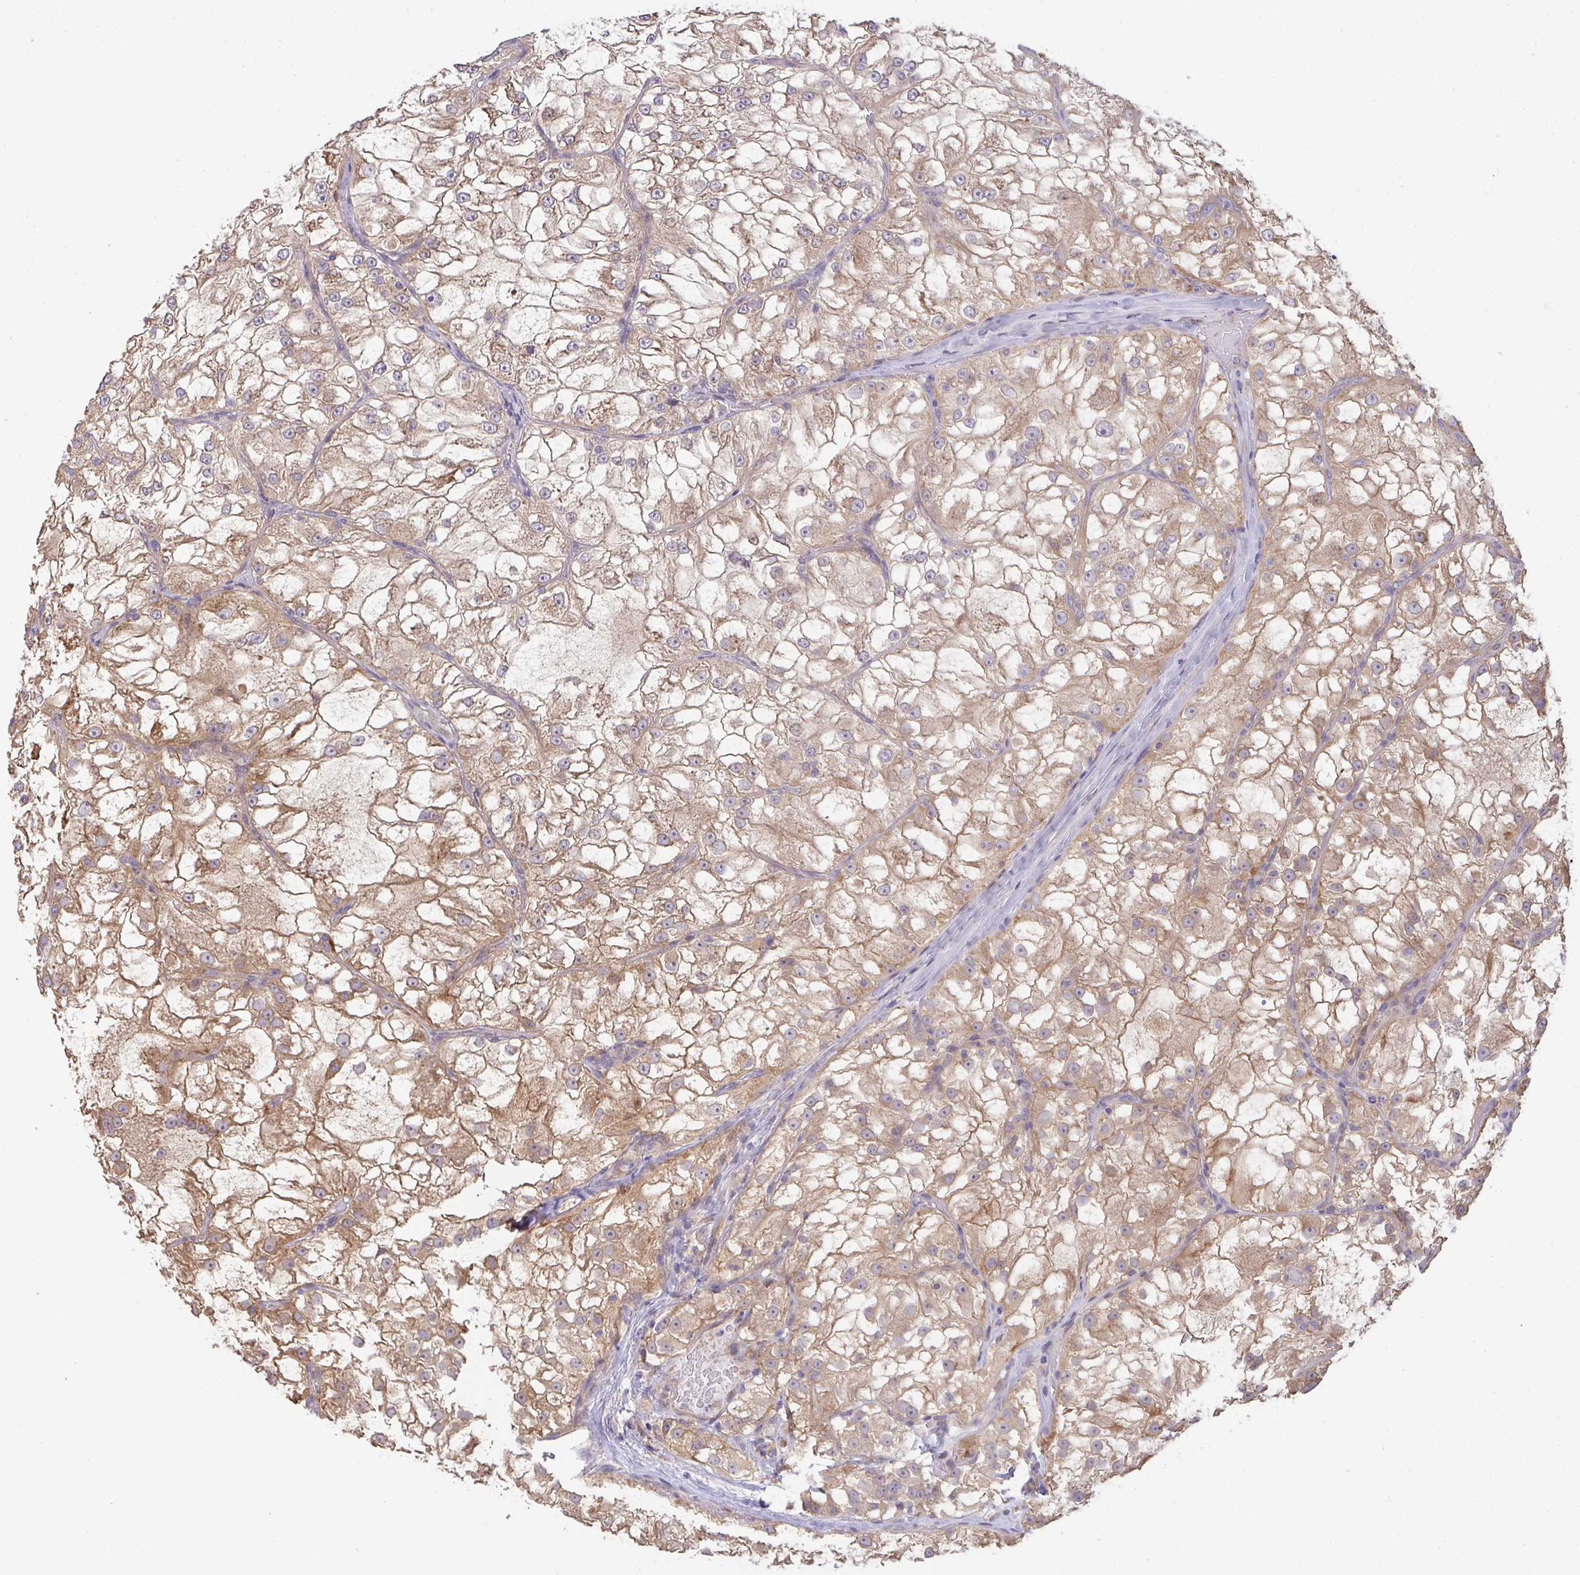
{"staining": {"intensity": "moderate", "quantity": ">75%", "location": "cytoplasmic/membranous"}, "tissue": "renal cancer", "cell_type": "Tumor cells", "image_type": "cancer", "snomed": [{"axis": "morphology", "description": "Adenocarcinoma, NOS"}, {"axis": "topography", "description": "Kidney"}], "caption": "IHC (DAB) staining of human renal cancer shows moderate cytoplasmic/membranous protein positivity in approximately >75% of tumor cells.", "gene": "EEF1AKMT1", "patient": {"sex": "female", "age": 72}}